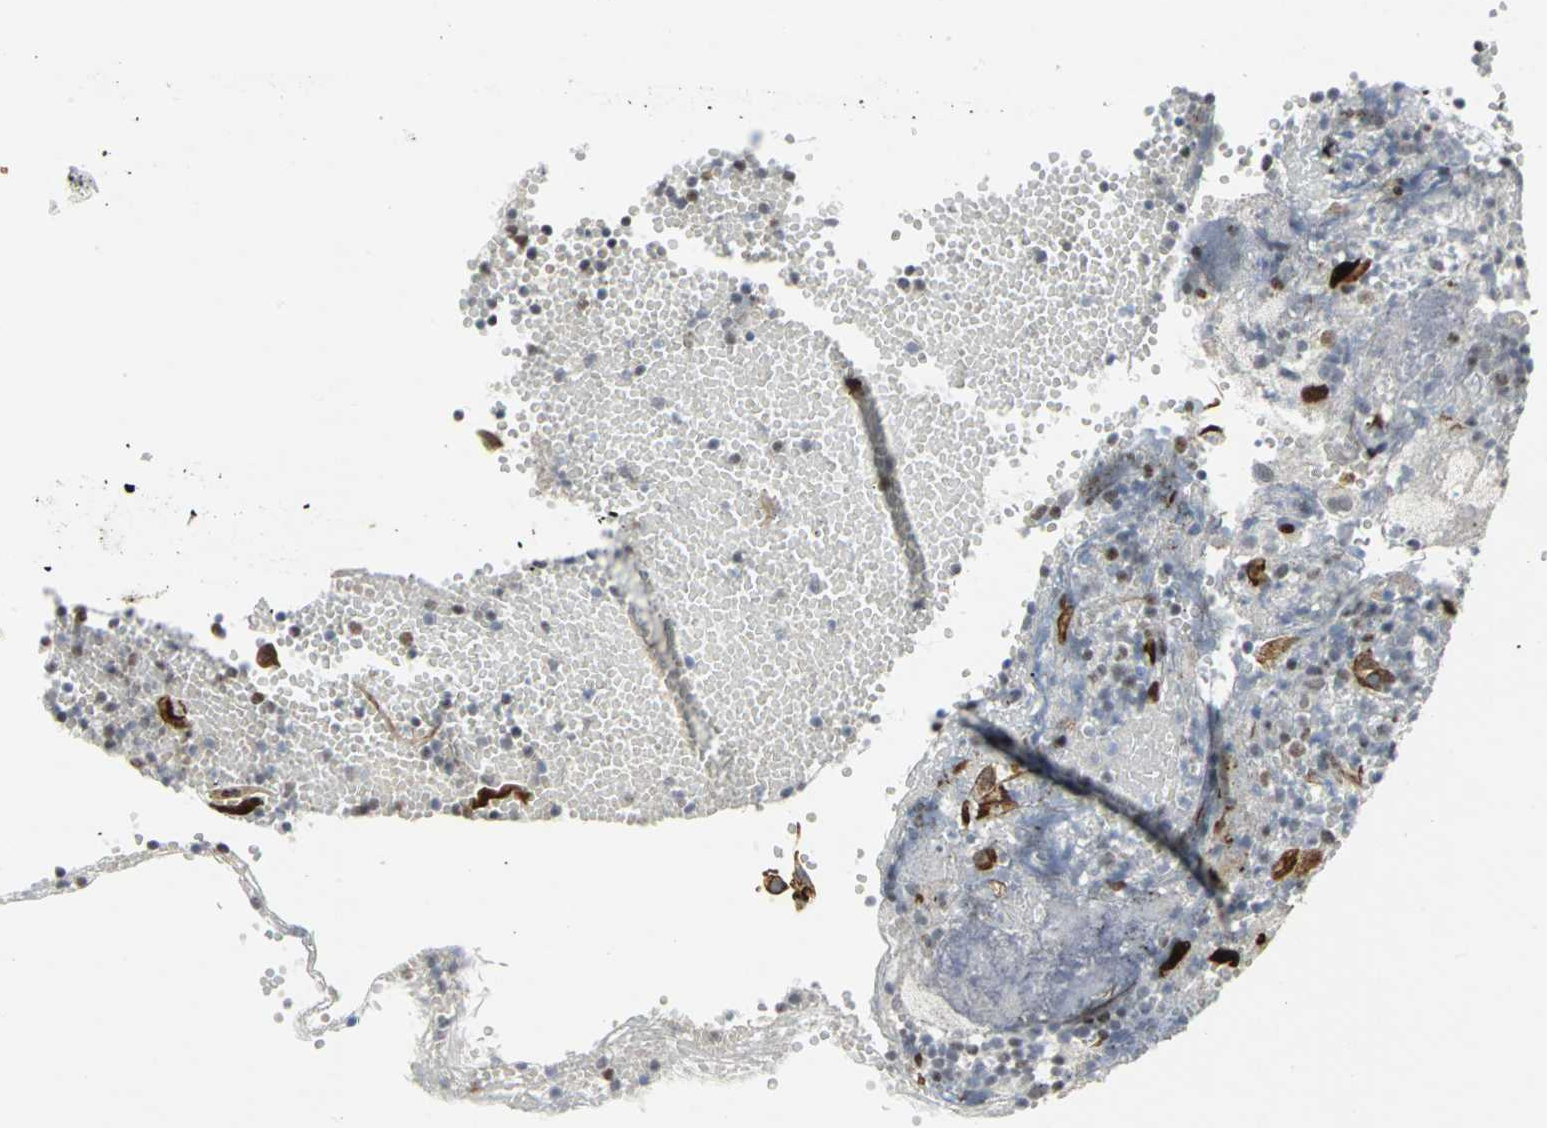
{"staining": {"intensity": "moderate", "quantity": "25%-75%", "location": "nuclear"}, "tissue": "tonsil", "cell_type": "Germinal center cells", "image_type": "normal", "snomed": [{"axis": "morphology", "description": "Normal tissue, NOS"}, {"axis": "topography", "description": "Tonsil"}], "caption": "A high-resolution photomicrograph shows immunohistochemistry staining of normal tonsil, which displays moderate nuclear expression in about 25%-75% of germinal center cells.", "gene": "RPA1", "patient": {"sex": "female", "age": 40}}